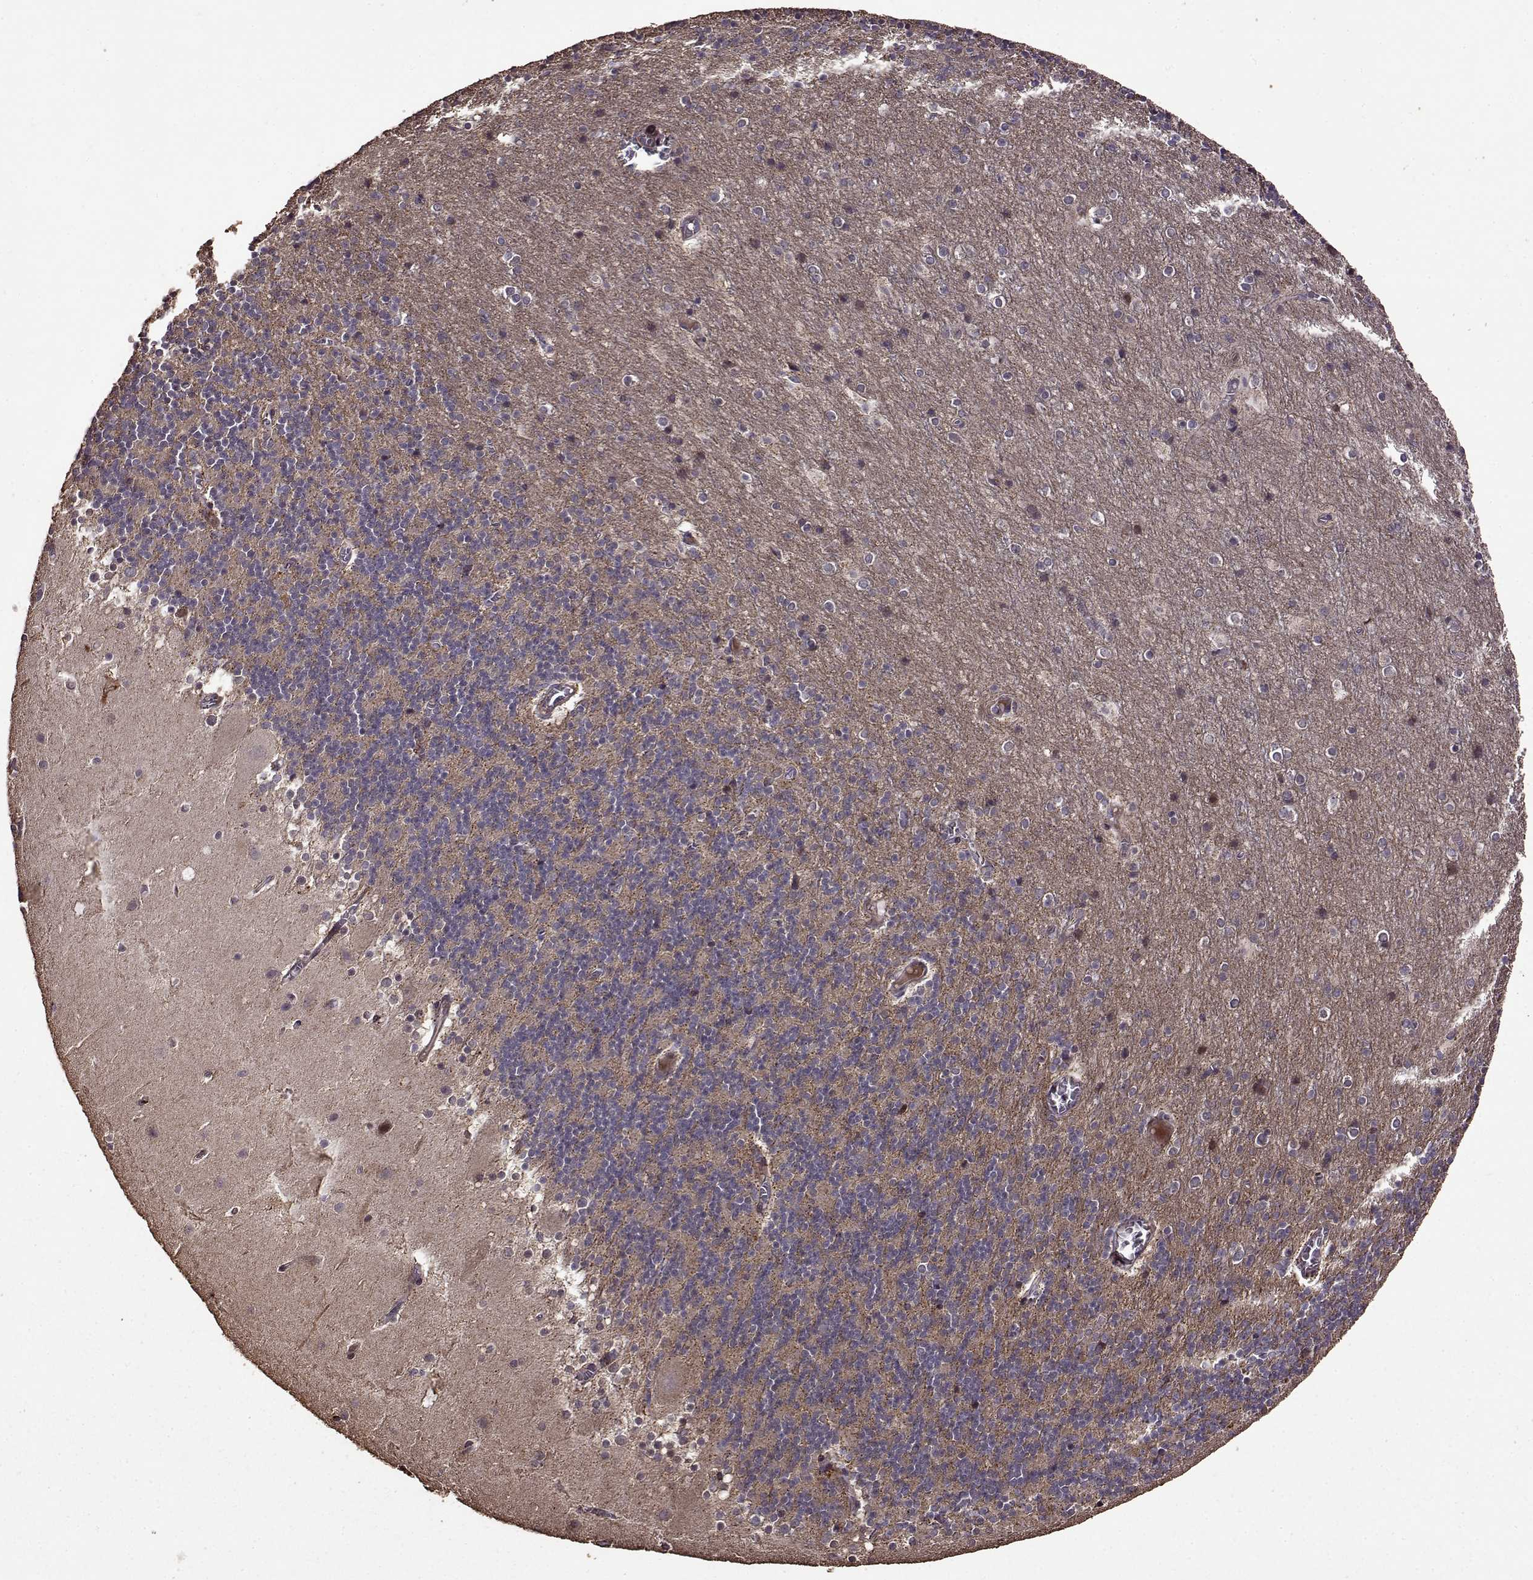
{"staining": {"intensity": "moderate", "quantity": "25%-75%", "location": "cytoplasmic/membranous"}, "tissue": "cerebellum", "cell_type": "Cells in granular layer", "image_type": "normal", "snomed": [{"axis": "morphology", "description": "Normal tissue, NOS"}, {"axis": "topography", "description": "Cerebellum"}], "caption": "Protein staining reveals moderate cytoplasmic/membranous positivity in approximately 25%-75% of cells in granular layer in benign cerebellum.", "gene": "FBXW11", "patient": {"sex": "male", "age": 70}}